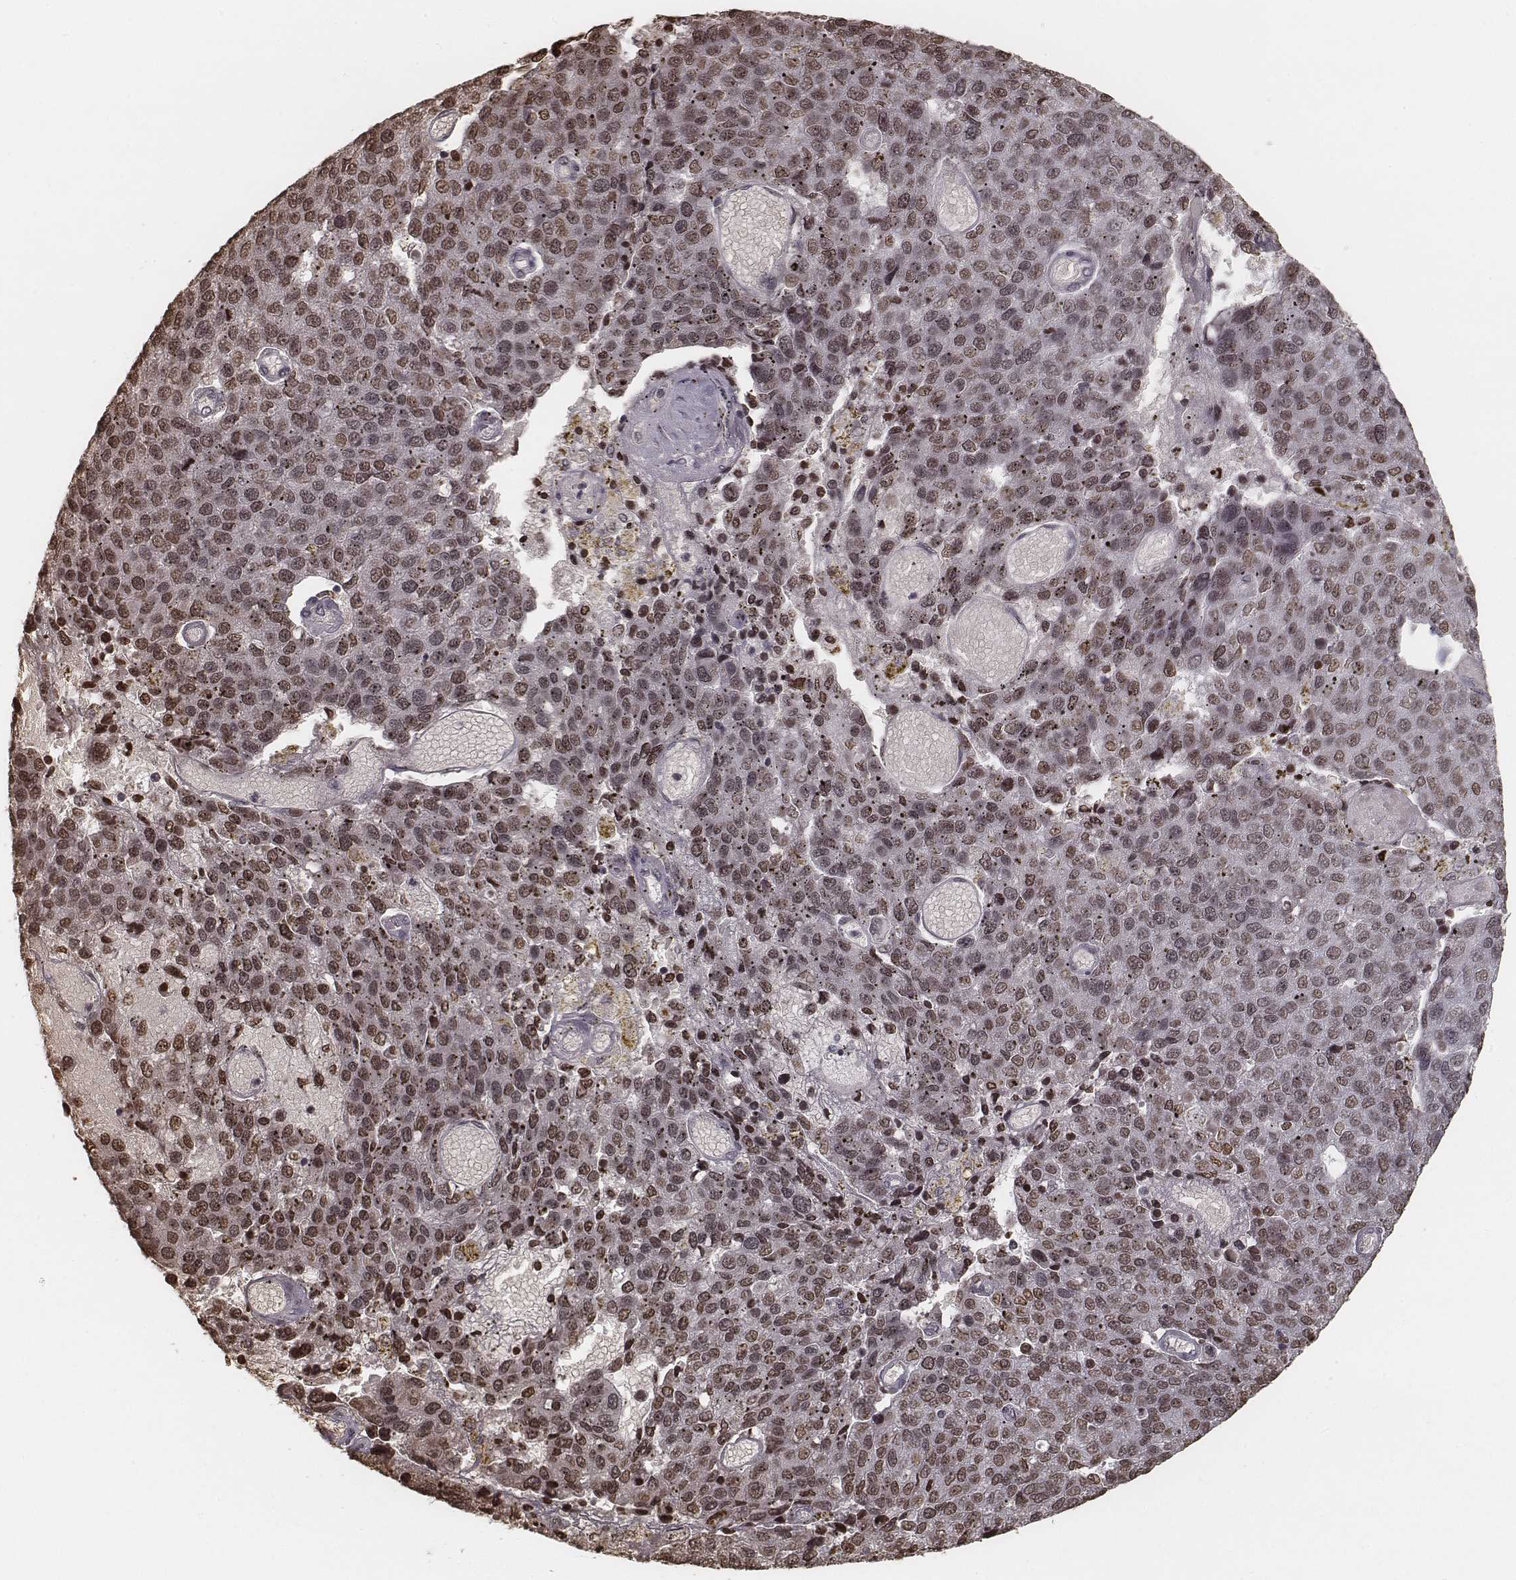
{"staining": {"intensity": "moderate", "quantity": ">75%", "location": "nuclear"}, "tissue": "pancreatic cancer", "cell_type": "Tumor cells", "image_type": "cancer", "snomed": [{"axis": "morphology", "description": "Adenocarcinoma, NOS"}, {"axis": "topography", "description": "Pancreas"}], "caption": "Immunohistochemical staining of human pancreatic cancer demonstrates moderate nuclear protein staining in approximately >75% of tumor cells.", "gene": "HMGA2", "patient": {"sex": "female", "age": 61}}